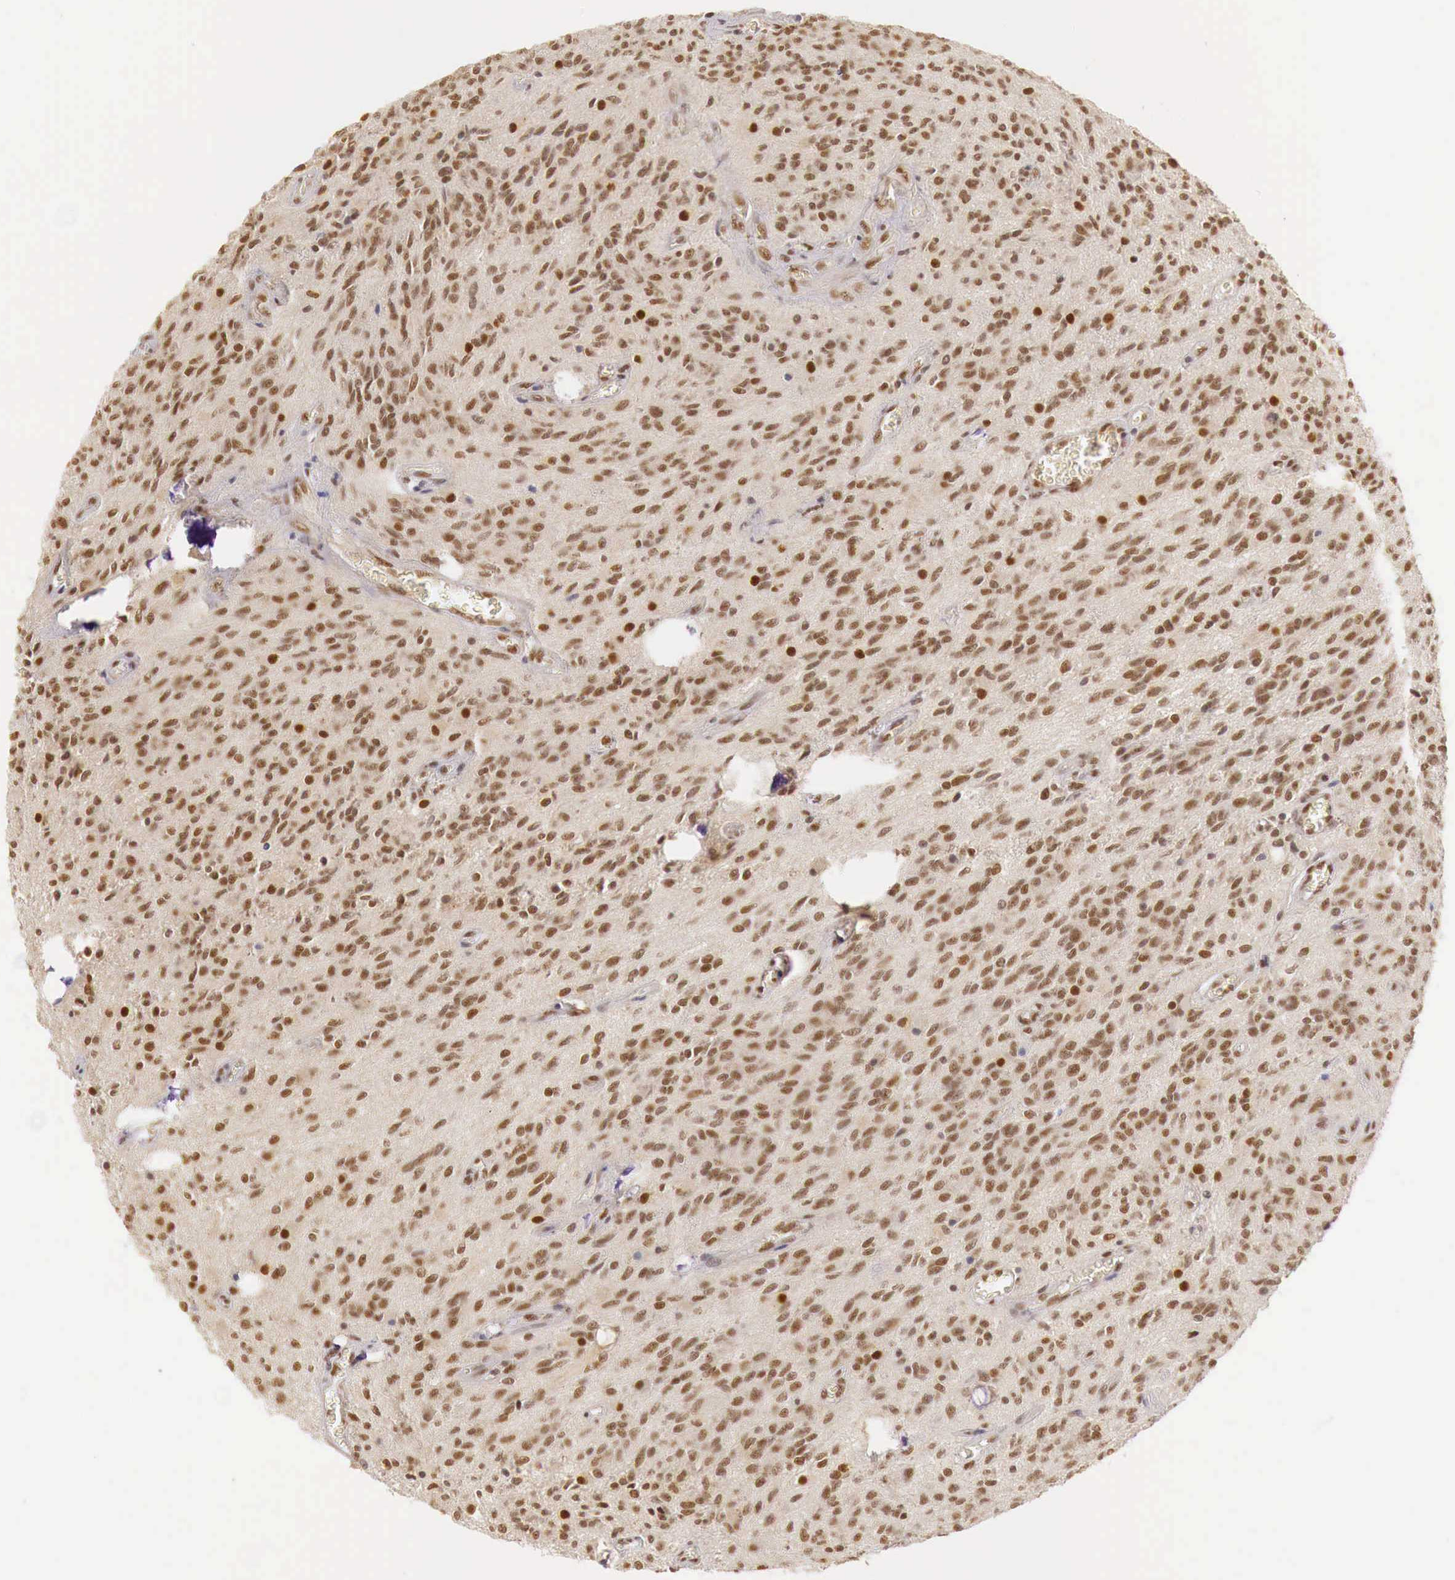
{"staining": {"intensity": "moderate", "quantity": ">75%", "location": "cytoplasmic/membranous,nuclear"}, "tissue": "glioma", "cell_type": "Tumor cells", "image_type": "cancer", "snomed": [{"axis": "morphology", "description": "Glioma, malignant, Low grade"}, {"axis": "topography", "description": "Brain"}], "caption": "Immunohistochemistry (IHC) (DAB) staining of glioma demonstrates moderate cytoplasmic/membranous and nuclear protein staining in approximately >75% of tumor cells.", "gene": "GPKOW", "patient": {"sex": "female", "age": 15}}